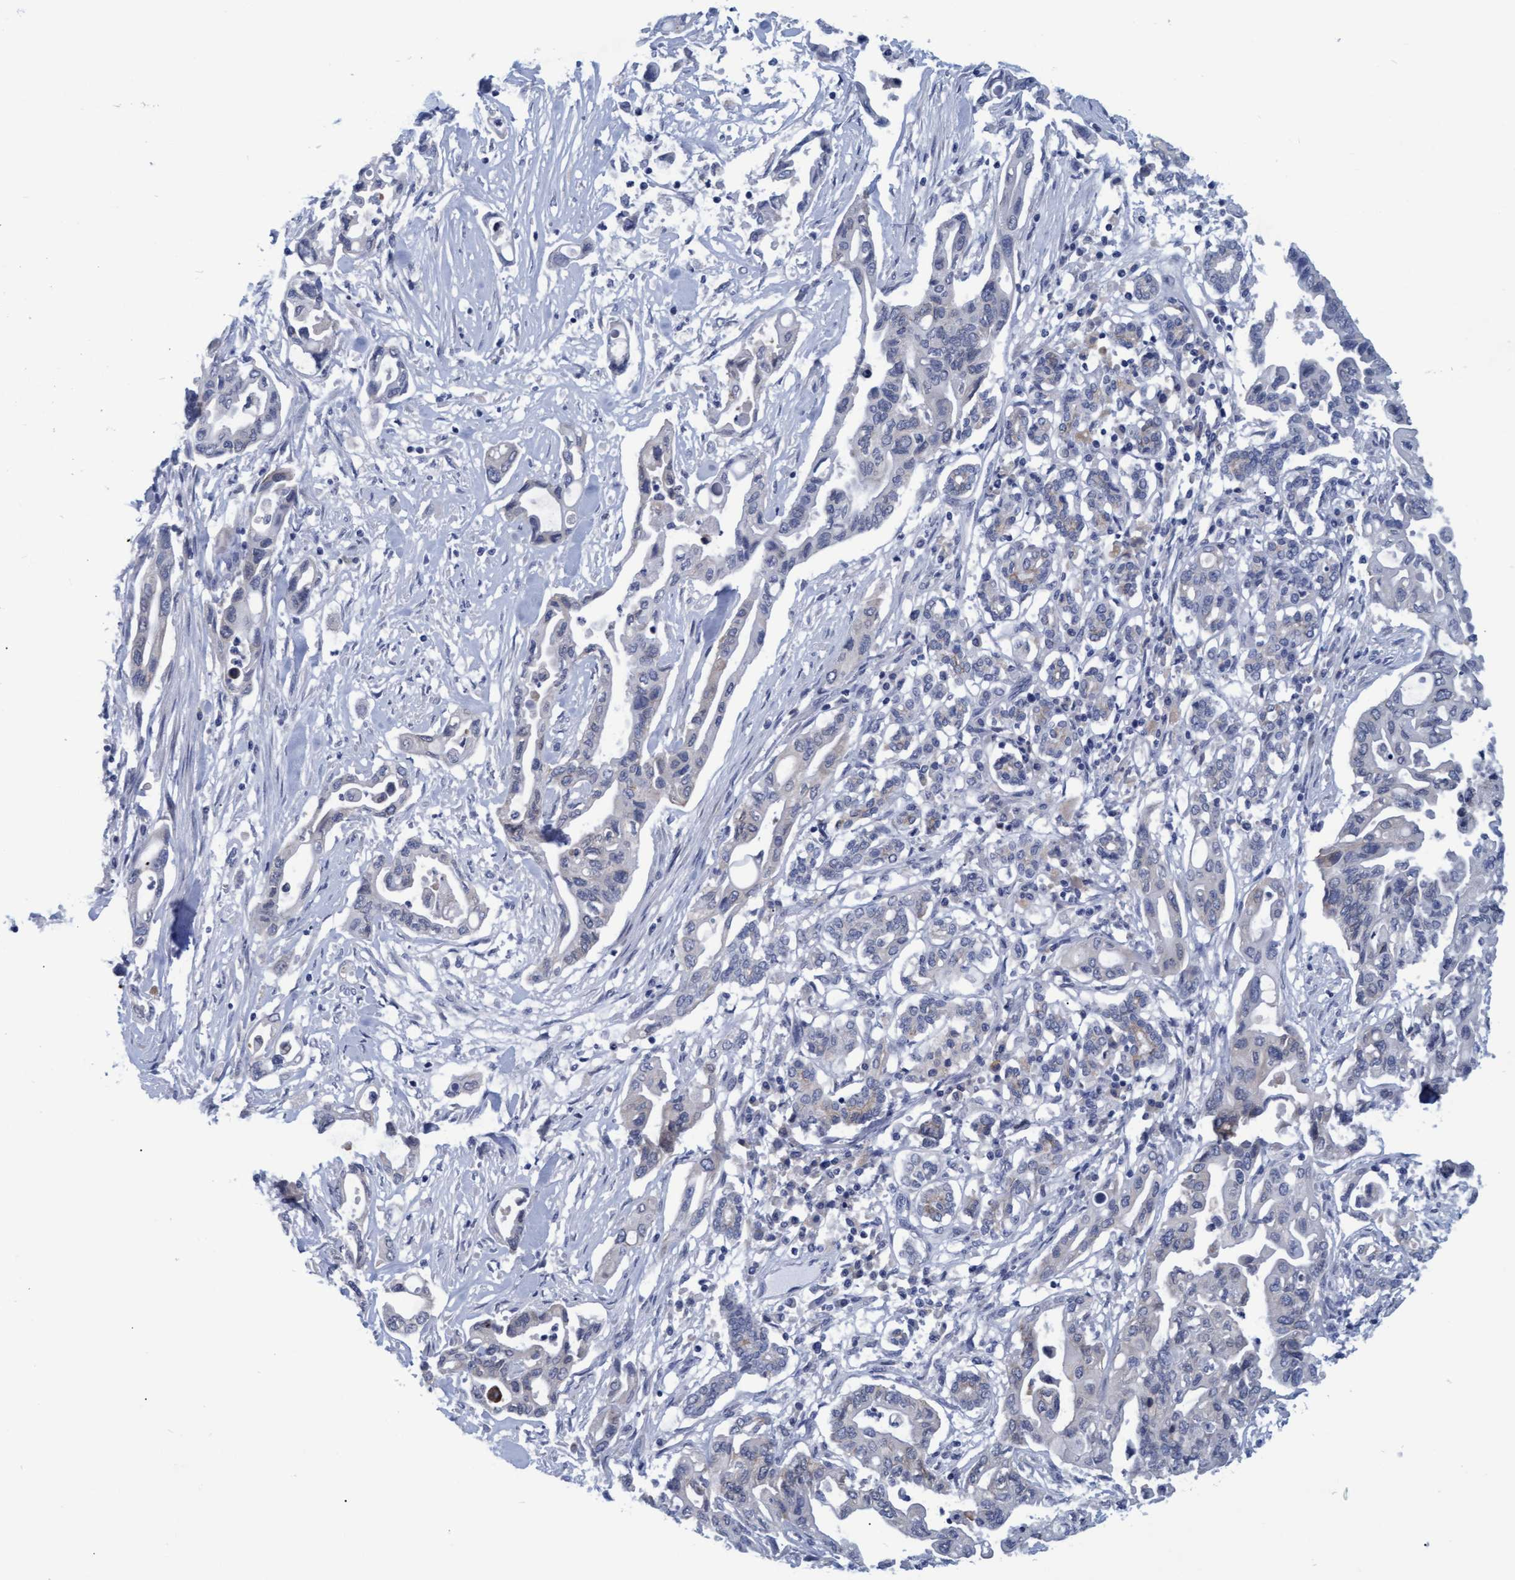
{"staining": {"intensity": "negative", "quantity": "none", "location": "none"}, "tissue": "pancreatic cancer", "cell_type": "Tumor cells", "image_type": "cancer", "snomed": [{"axis": "morphology", "description": "Adenocarcinoma, NOS"}, {"axis": "topography", "description": "Pancreas"}], "caption": "Immunohistochemistry (IHC) histopathology image of neoplastic tissue: human pancreatic cancer (adenocarcinoma) stained with DAB demonstrates no significant protein staining in tumor cells. (Brightfield microscopy of DAB (3,3'-diaminobenzidine) immunohistochemistry at high magnification).", "gene": "SSTR3", "patient": {"sex": "female", "age": 57}}